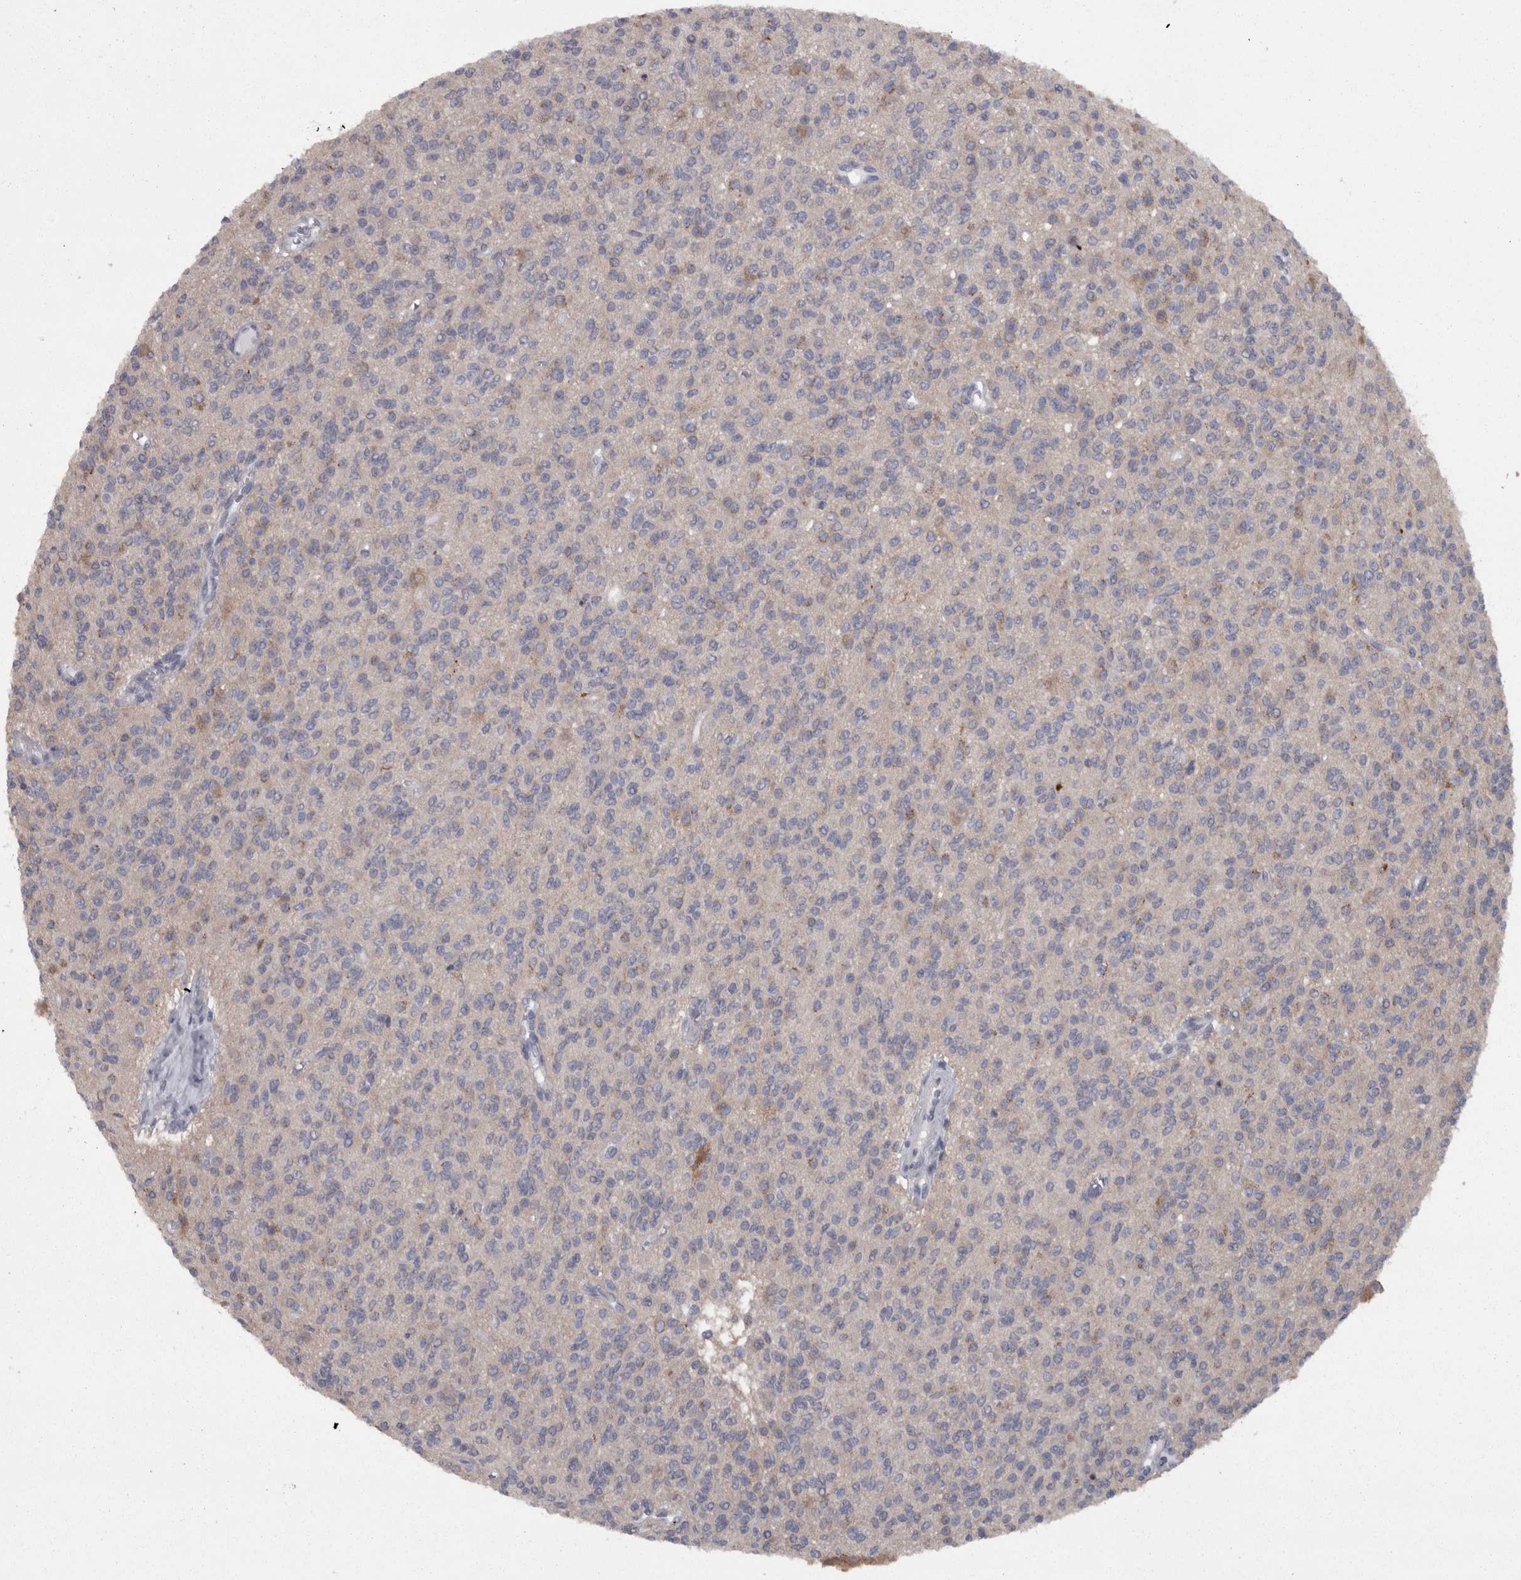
{"staining": {"intensity": "weak", "quantity": "<25%", "location": "cytoplasmic/membranous"}, "tissue": "glioma", "cell_type": "Tumor cells", "image_type": "cancer", "snomed": [{"axis": "morphology", "description": "Glioma, malignant, High grade"}, {"axis": "topography", "description": "Brain"}], "caption": "This is an immunohistochemistry micrograph of glioma. There is no staining in tumor cells.", "gene": "CAMK2D", "patient": {"sex": "male", "age": 34}}